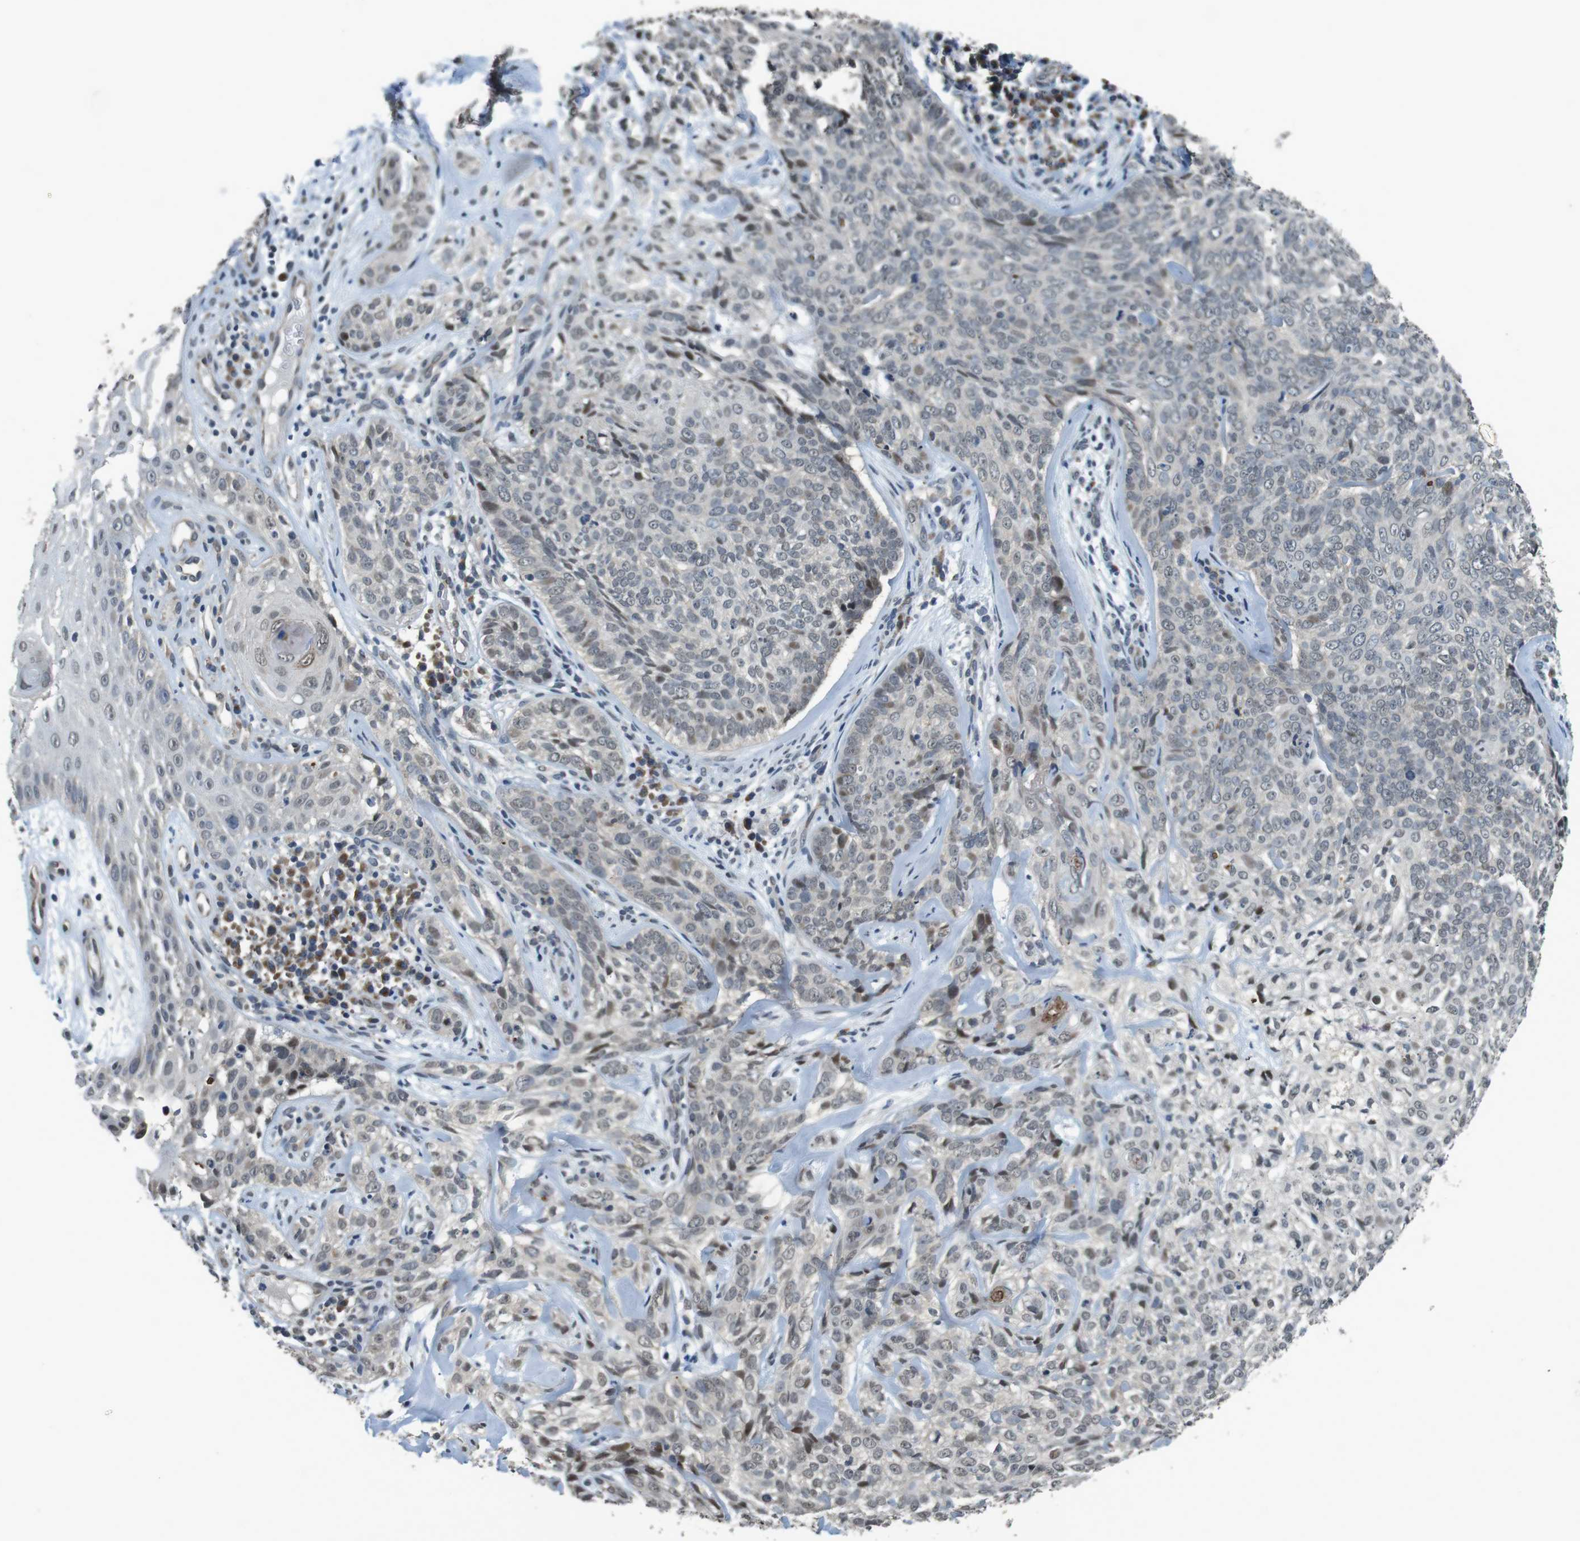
{"staining": {"intensity": "negative", "quantity": "none", "location": "none"}, "tissue": "skin cancer", "cell_type": "Tumor cells", "image_type": "cancer", "snomed": [{"axis": "morphology", "description": "Basal cell carcinoma"}, {"axis": "topography", "description": "Skin"}], "caption": "A high-resolution histopathology image shows immunohistochemistry staining of skin cancer, which shows no significant positivity in tumor cells.", "gene": "CLDN7", "patient": {"sex": "male", "age": 72}}